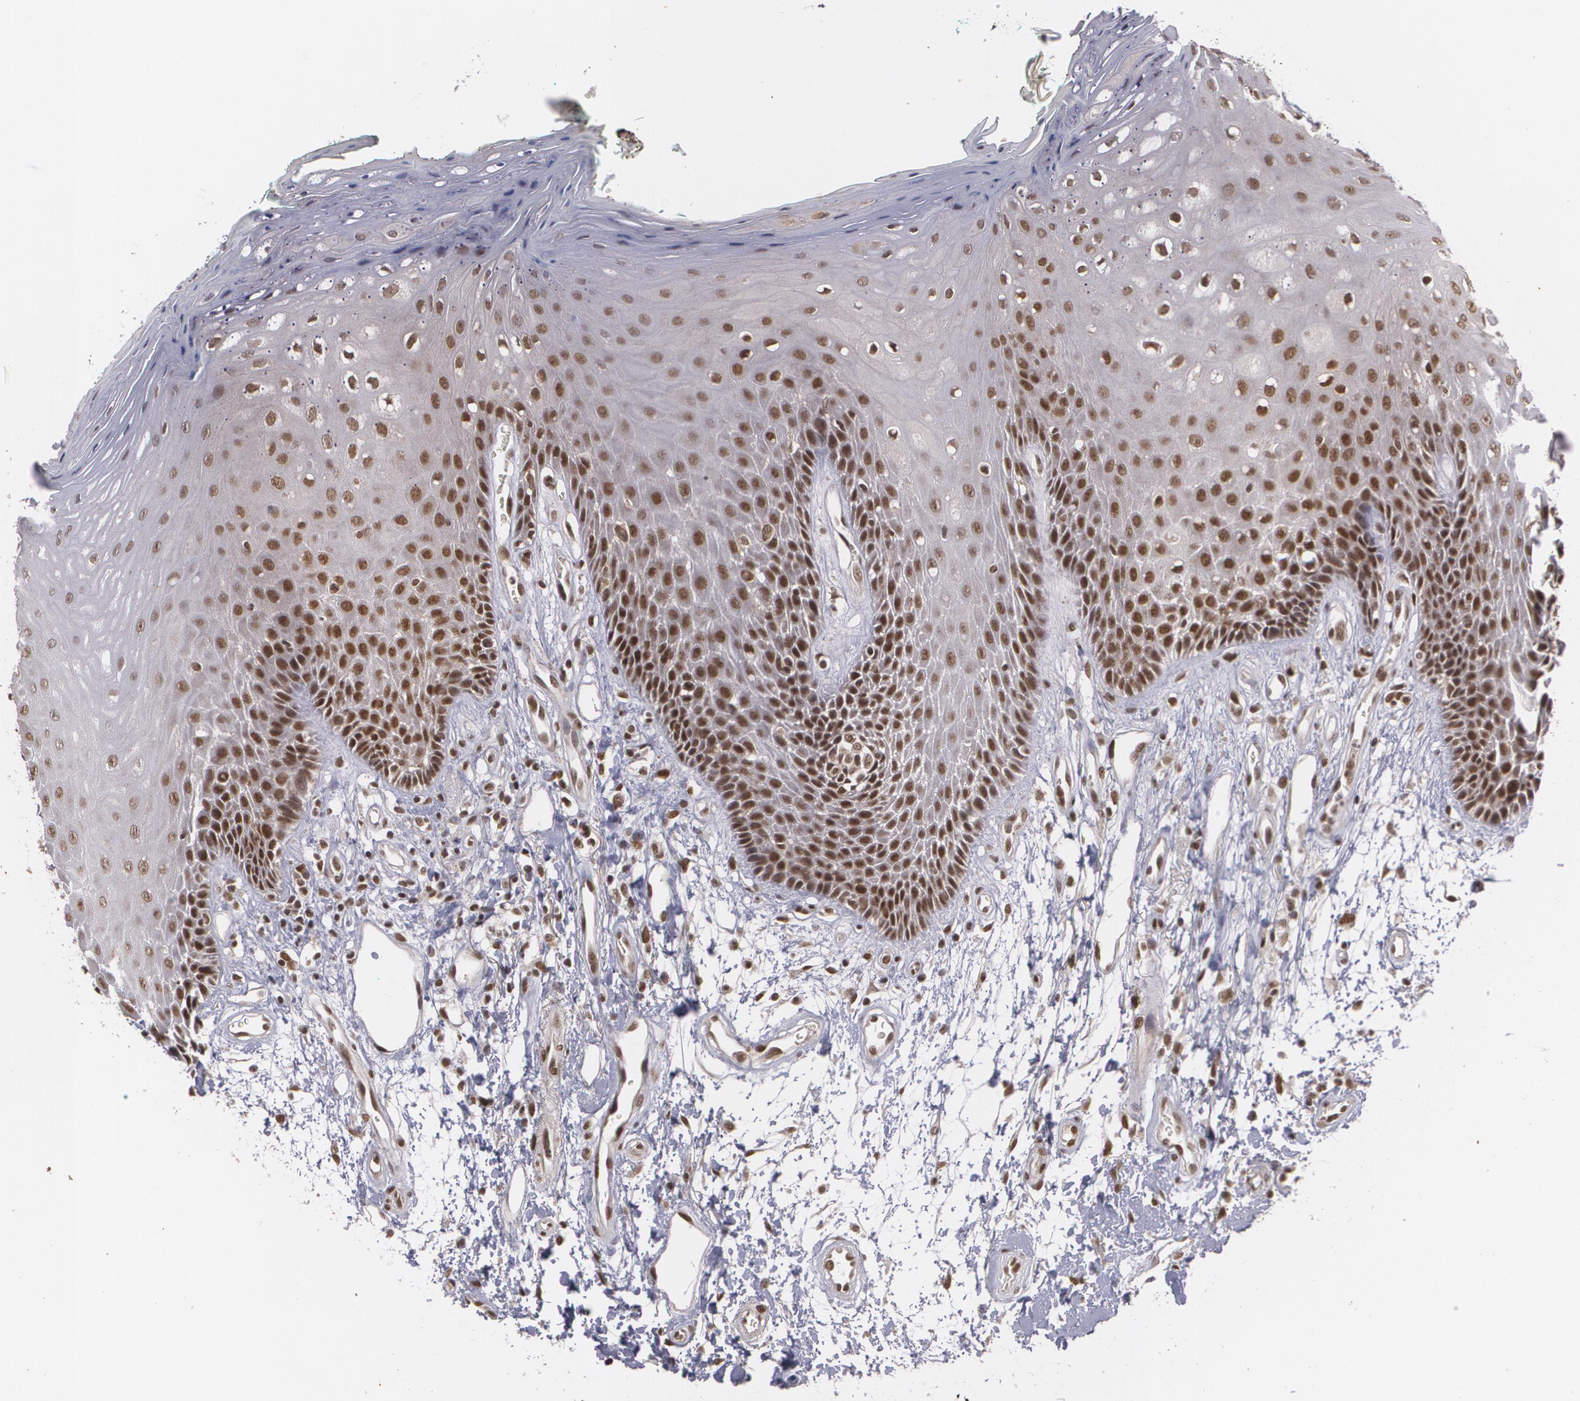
{"staining": {"intensity": "strong", "quantity": ">75%", "location": "nuclear"}, "tissue": "oral mucosa", "cell_type": "Squamous epithelial cells", "image_type": "normal", "snomed": [{"axis": "morphology", "description": "Normal tissue, NOS"}, {"axis": "morphology", "description": "Squamous cell carcinoma, NOS"}, {"axis": "topography", "description": "Skeletal muscle"}, {"axis": "topography", "description": "Oral tissue"}, {"axis": "topography", "description": "Head-Neck"}], "caption": "Immunohistochemical staining of benign human oral mucosa demonstrates strong nuclear protein staining in about >75% of squamous epithelial cells.", "gene": "RXRB", "patient": {"sex": "female", "age": 84}}